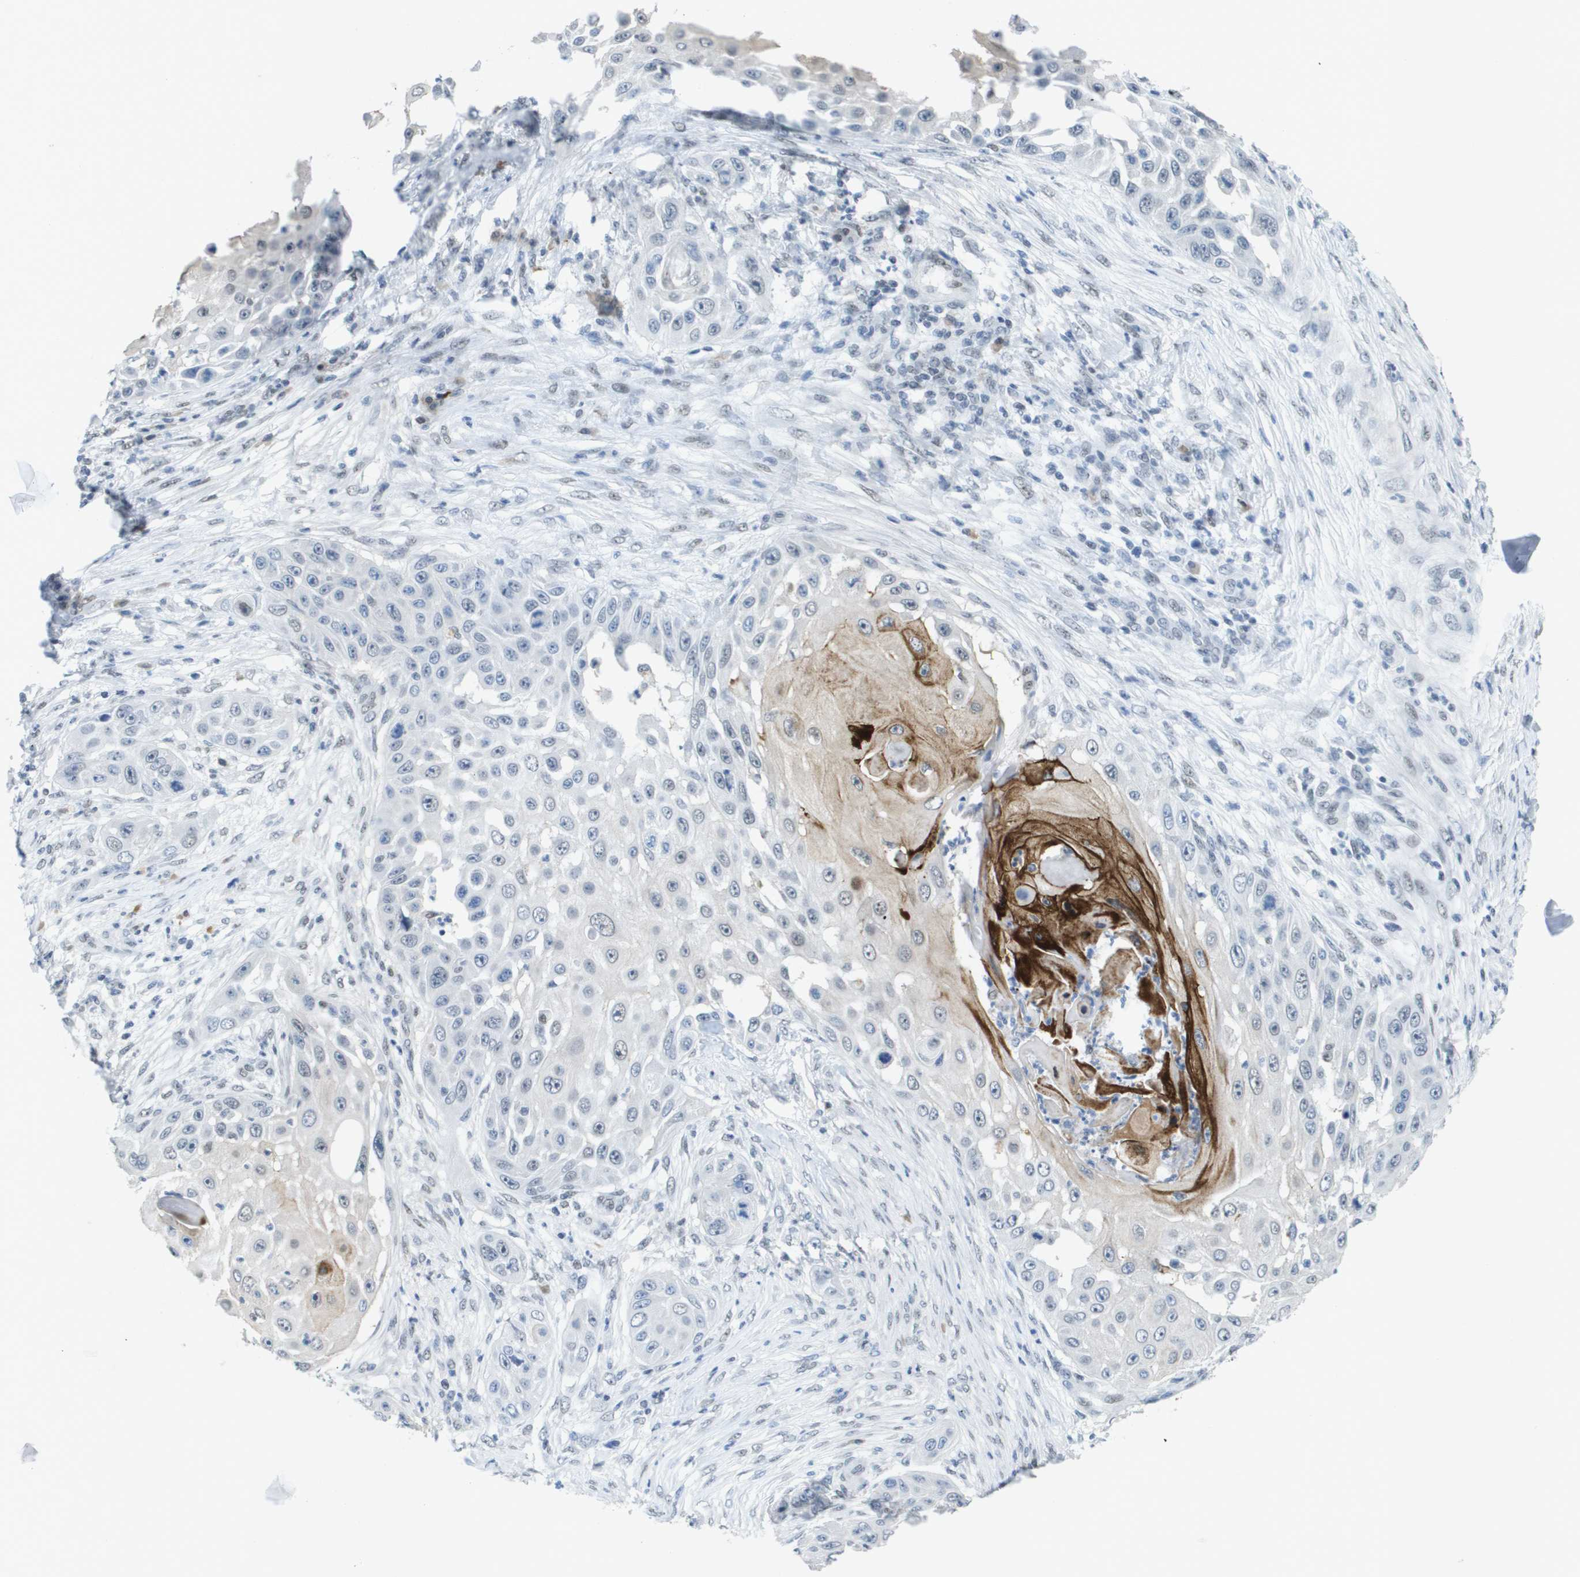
{"staining": {"intensity": "negative", "quantity": "none", "location": "none"}, "tissue": "skin cancer", "cell_type": "Tumor cells", "image_type": "cancer", "snomed": [{"axis": "morphology", "description": "Squamous cell carcinoma, NOS"}, {"axis": "topography", "description": "Skin"}], "caption": "Immunohistochemistry of human skin cancer demonstrates no expression in tumor cells. The staining is performed using DAB (3,3'-diaminobenzidine) brown chromogen with nuclei counter-stained in using hematoxylin.", "gene": "TP53RK", "patient": {"sex": "female", "age": 44}}